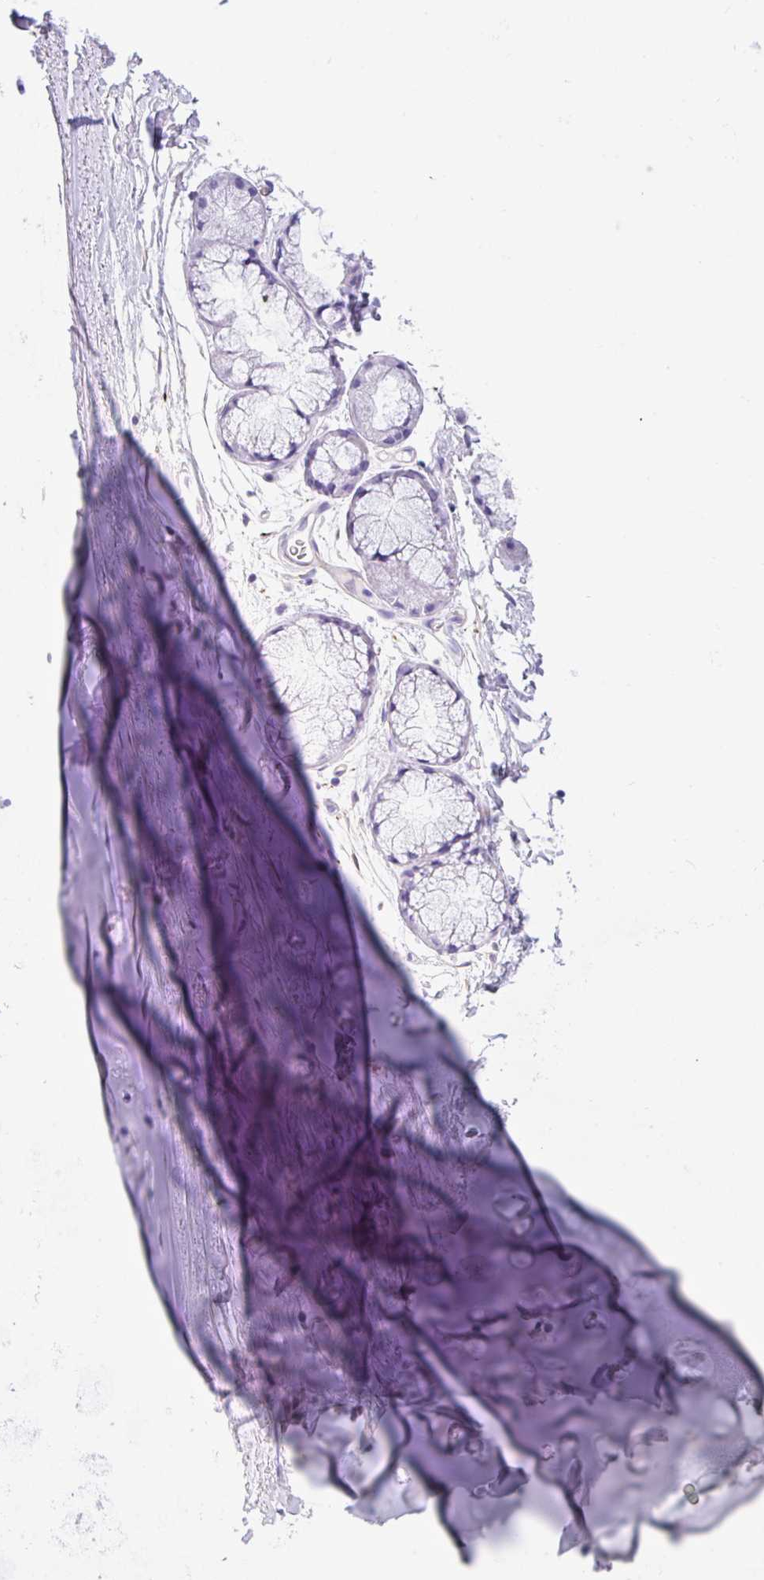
{"staining": {"intensity": "negative", "quantity": "none", "location": "none"}, "tissue": "adipose tissue", "cell_type": "Adipocytes", "image_type": "normal", "snomed": [{"axis": "morphology", "description": "Normal tissue, NOS"}, {"axis": "topography", "description": "Lymph node"}, {"axis": "topography", "description": "Cartilage tissue"}, {"axis": "topography", "description": "Bronchus"}], "caption": "DAB (3,3'-diaminobenzidine) immunohistochemical staining of normal human adipose tissue reveals no significant expression in adipocytes. (Brightfield microscopy of DAB immunohistochemistry at high magnification).", "gene": "NDUFAF8", "patient": {"sex": "female", "age": 70}}